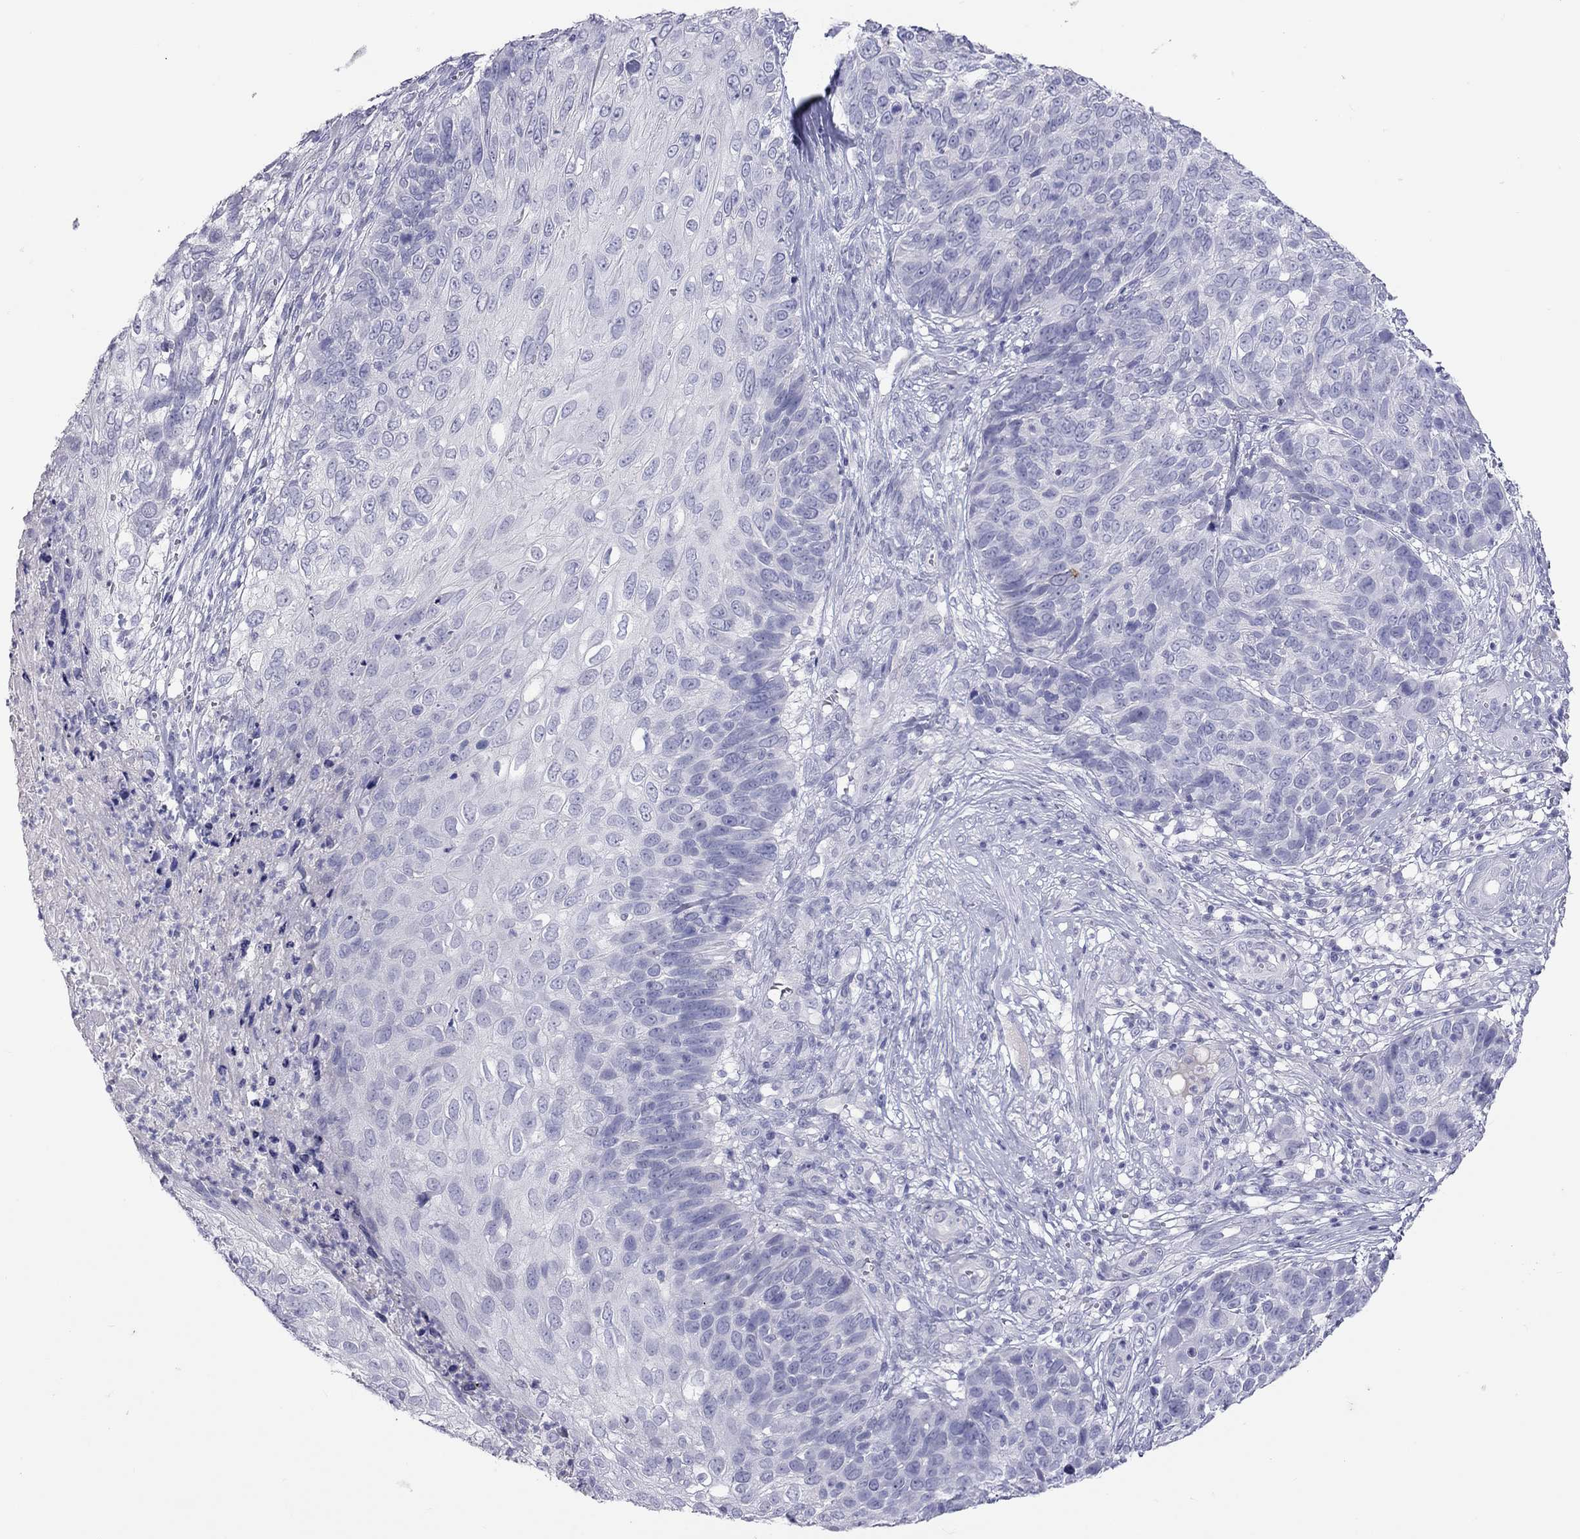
{"staining": {"intensity": "negative", "quantity": "none", "location": "none"}, "tissue": "skin cancer", "cell_type": "Tumor cells", "image_type": "cancer", "snomed": [{"axis": "morphology", "description": "Squamous cell carcinoma, NOS"}, {"axis": "topography", "description": "Skin"}], "caption": "This image is of skin squamous cell carcinoma stained with immunohistochemistry to label a protein in brown with the nuclei are counter-stained blue. There is no expression in tumor cells.", "gene": "MUC16", "patient": {"sex": "male", "age": 92}}